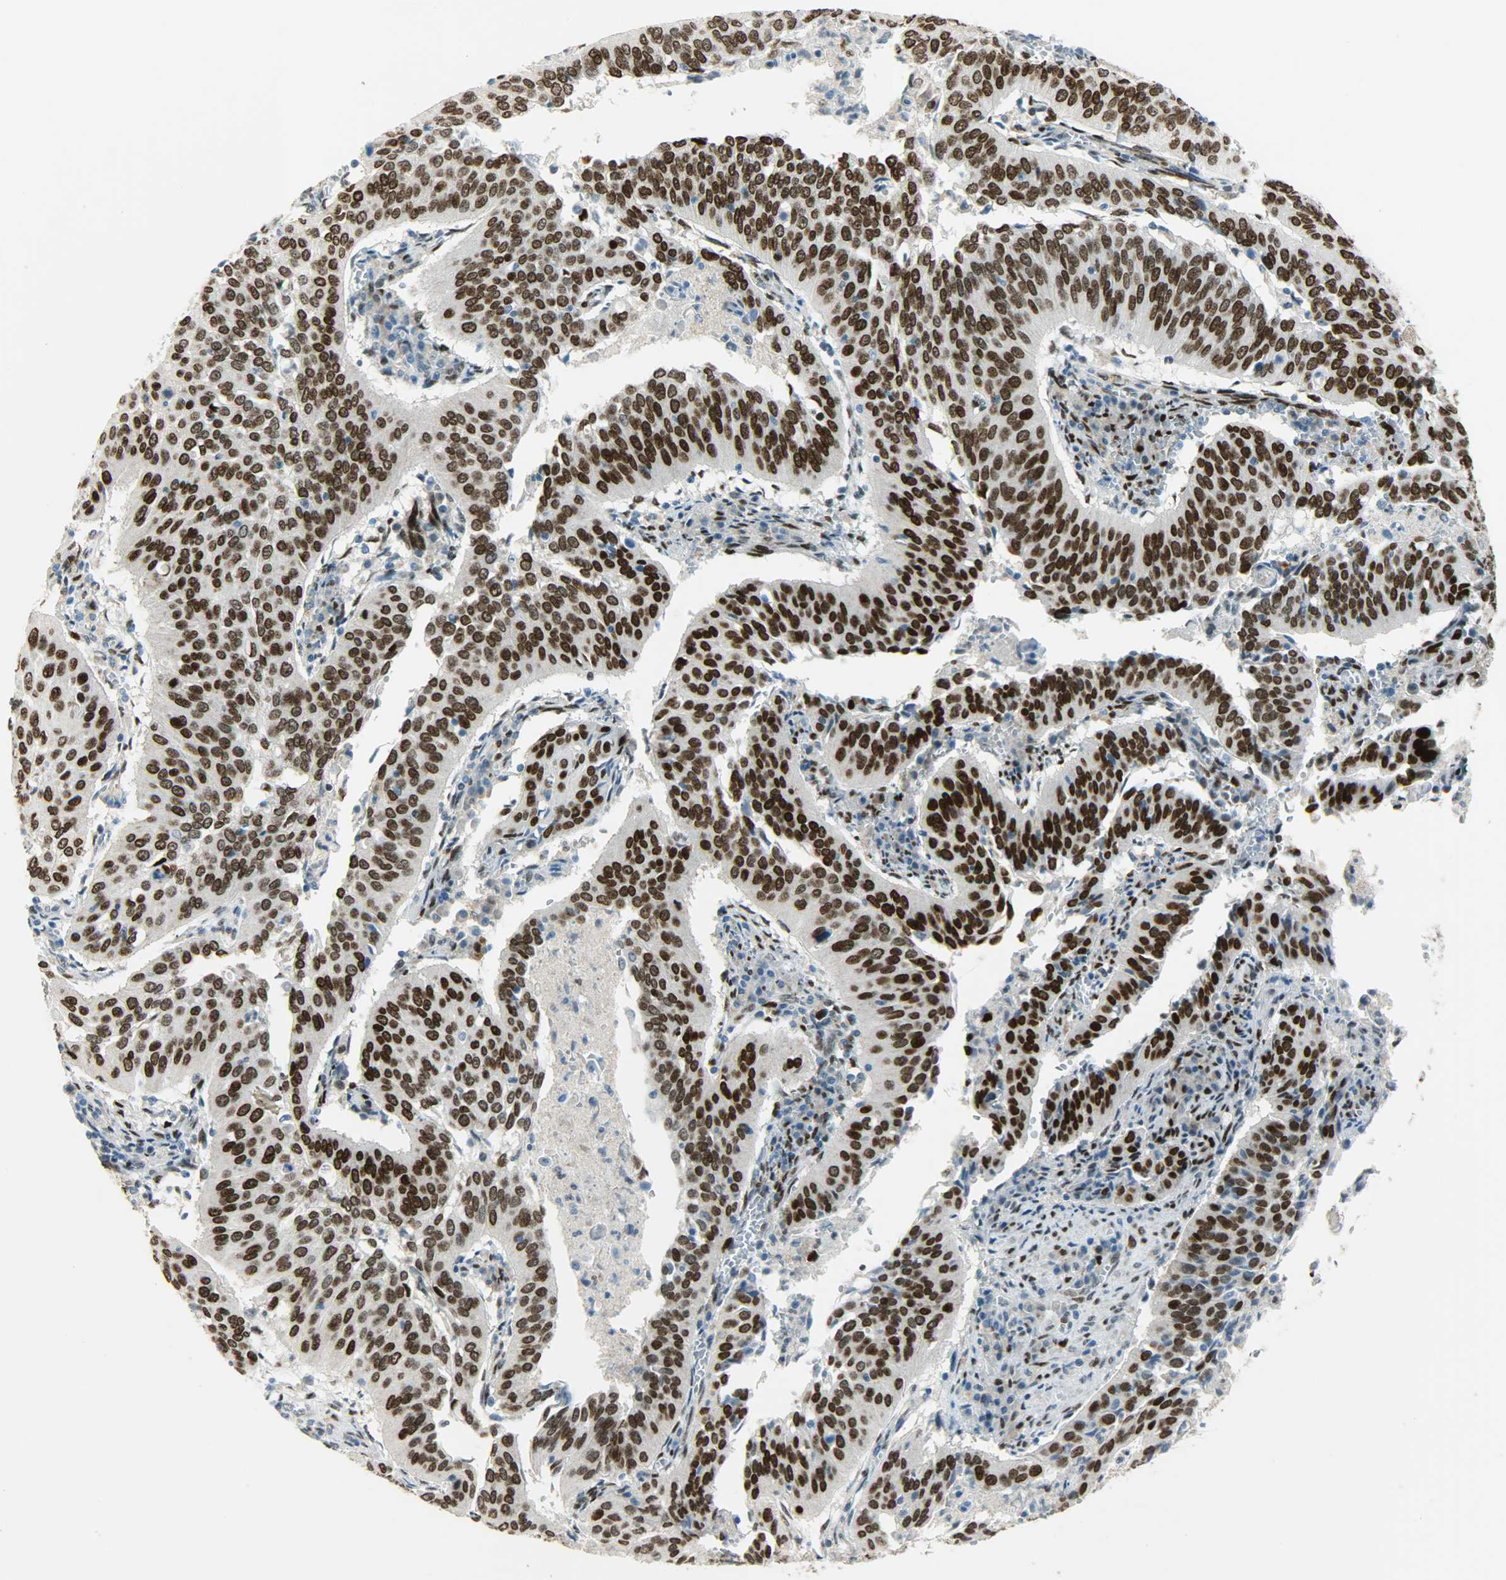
{"staining": {"intensity": "strong", "quantity": ">75%", "location": "nuclear"}, "tissue": "cervical cancer", "cell_type": "Tumor cells", "image_type": "cancer", "snomed": [{"axis": "morphology", "description": "Squamous cell carcinoma, NOS"}, {"axis": "topography", "description": "Cervix"}], "caption": "Immunohistochemical staining of cervical cancer reveals high levels of strong nuclear staining in about >75% of tumor cells.", "gene": "JUNB", "patient": {"sex": "female", "age": 39}}